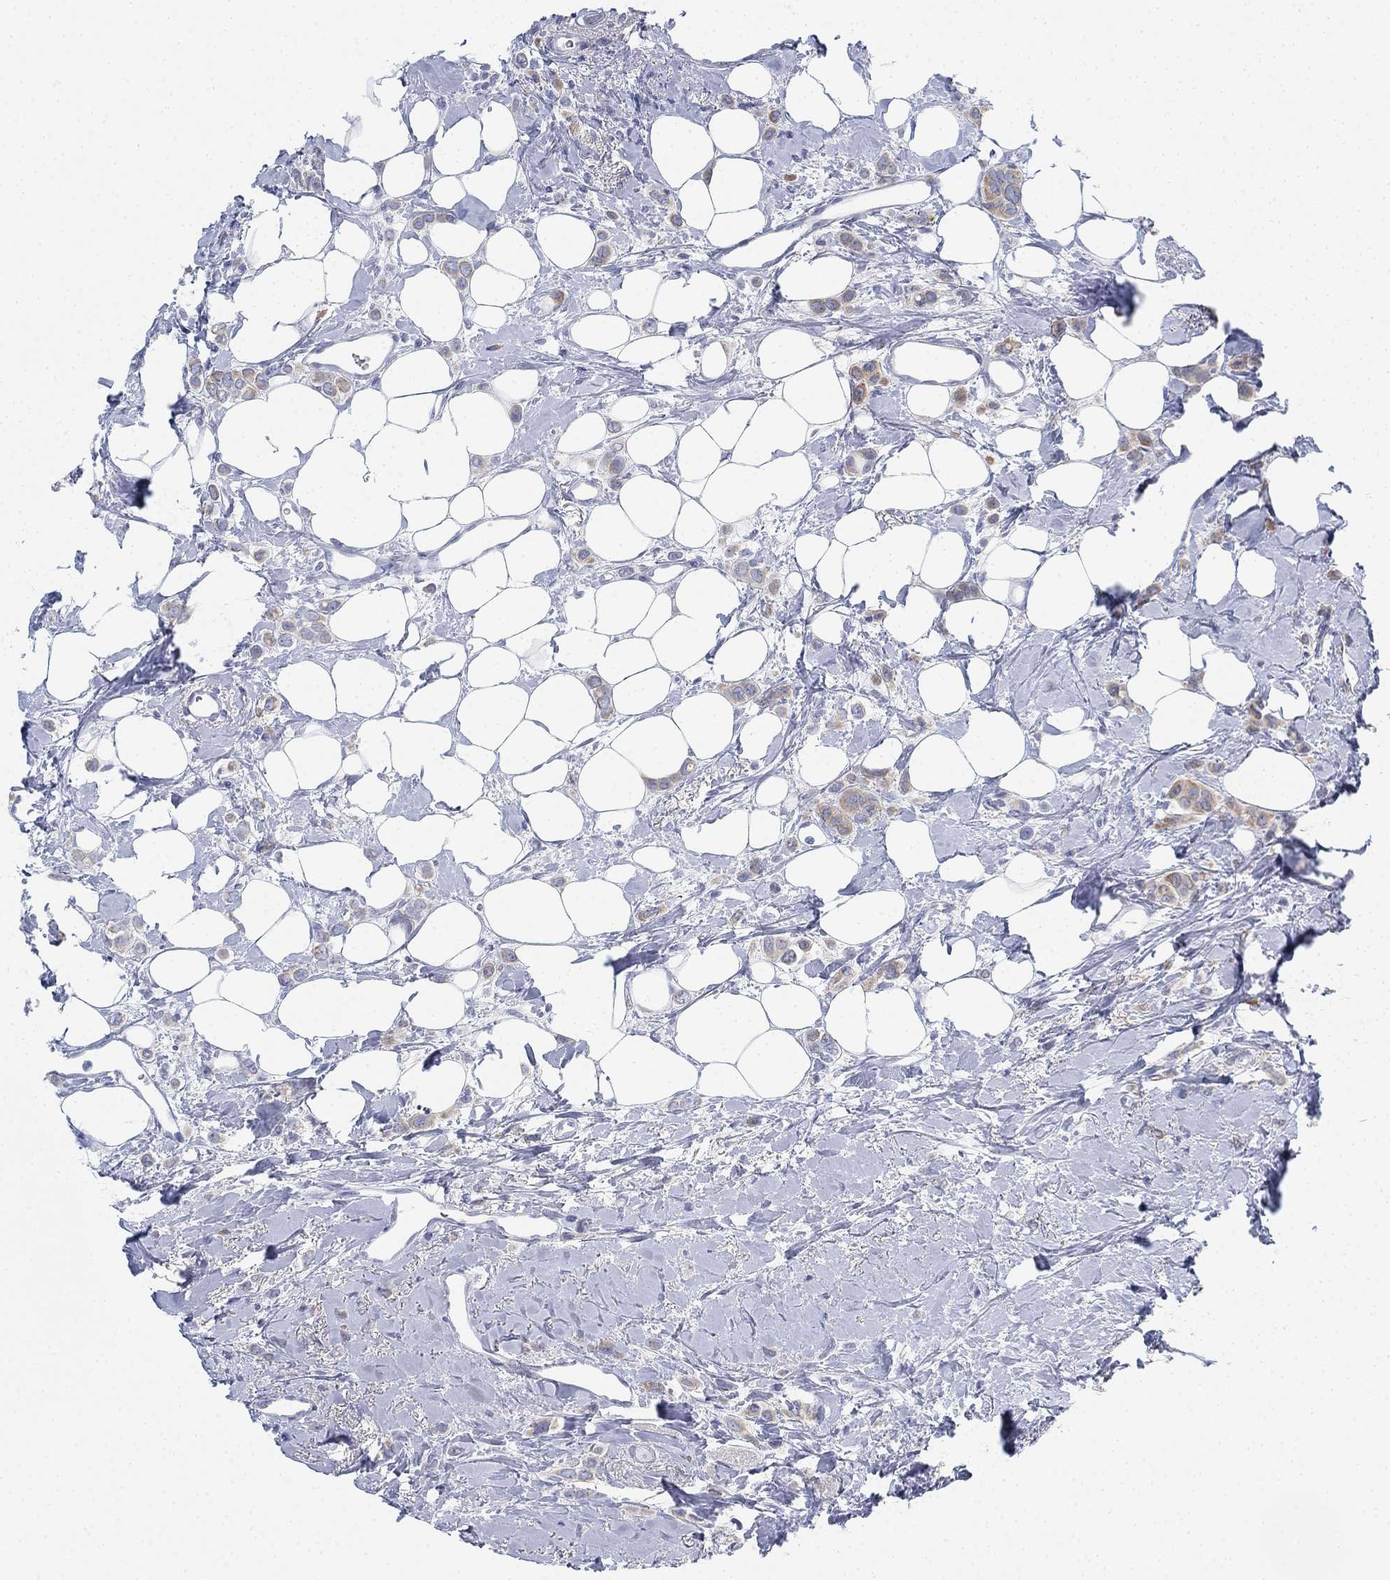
{"staining": {"intensity": "moderate", "quantity": "<25%", "location": "cytoplasmic/membranous"}, "tissue": "breast cancer", "cell_type": "Tumor cells", "image_type": "cancer", "snomed": [{"axis": "morphology", "description": "Lobular carcinoma"}, {"axis": "topography", "description": "Breast"}], "caption": "A brown stain shows moderate cytoplasmic/membranous staining of a protein in breast cancer tumor cells.", "gene": "GCNA", "patient": {"sex": "female", "age": 66}}